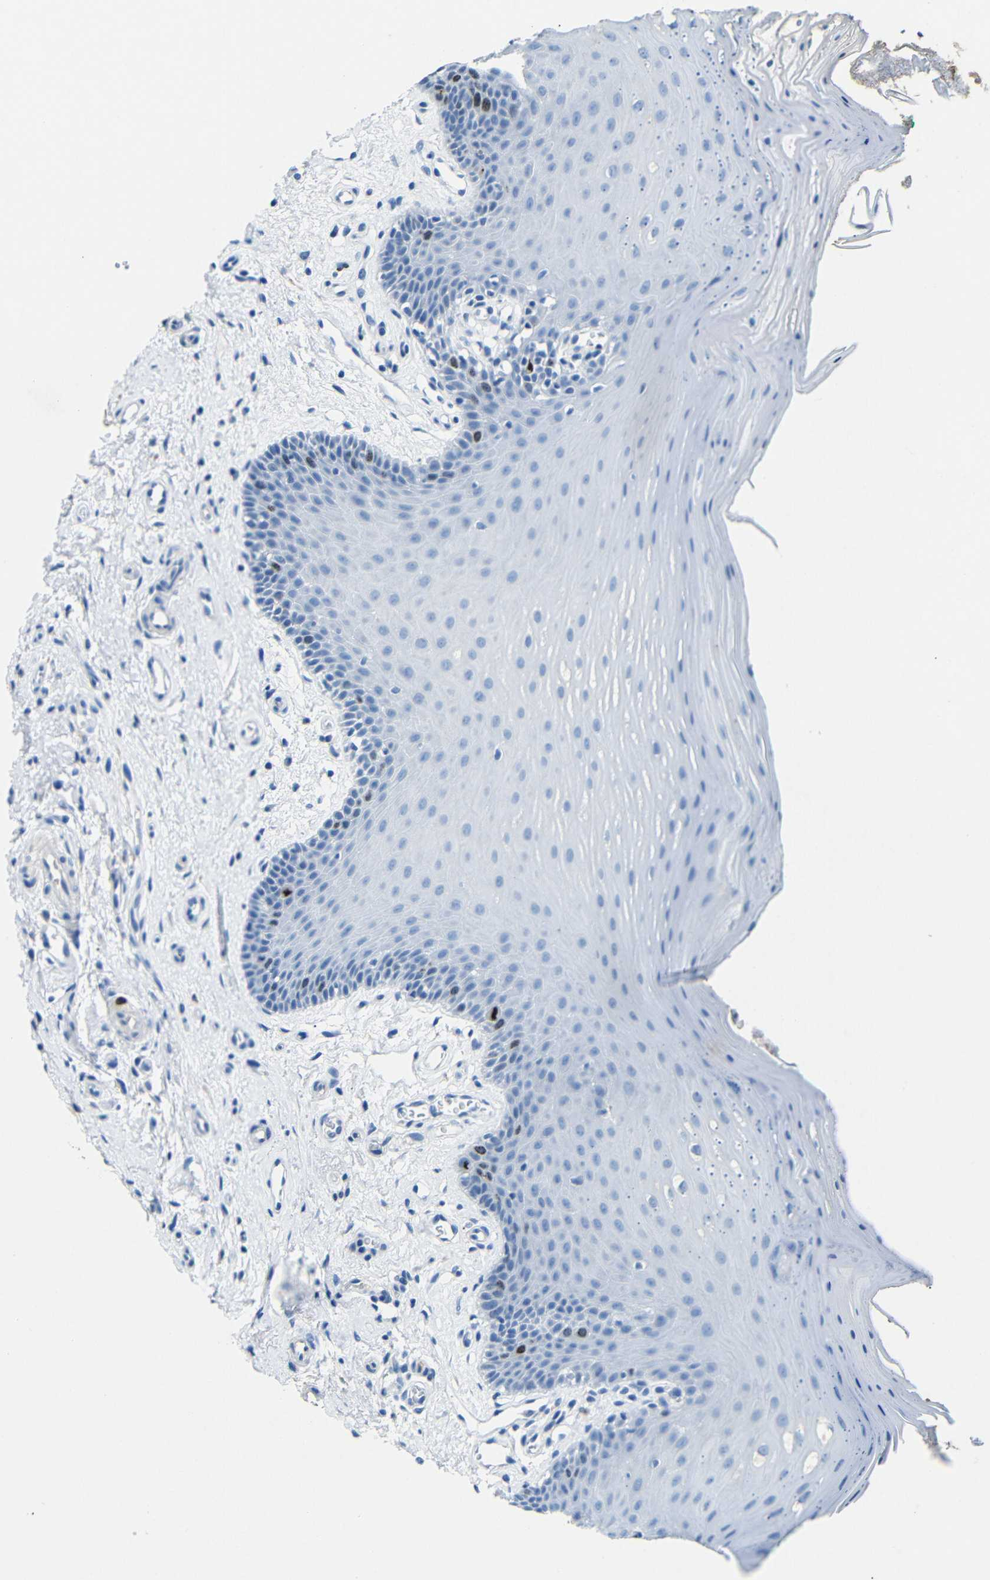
{"staining": {"intensity": "strong", "quantity": "<25%", "location": "nuclear"}, "tissue": "oral mucosa", "cell_type": "Squamous epithelial cells", "image_type": "normal", "snomed": [{"axis": "morphology", "description": "Normal tissue, NOS"}, {"axis": "topography", "description": "Skeletal muscle"}, {"axis": "topography", "description": "Oral tissue"}], "caption": "Strong nuclear protein positivity is identified in approximately <25% of squamous epithelial cells in oral mucosa. The protein is stained brown, and the nuclei are stained in blue (DAB IHC with brightfield microscopy, high magnification).", "gene": "INCENP", "patient": {"sex": "male", "age": 58}}